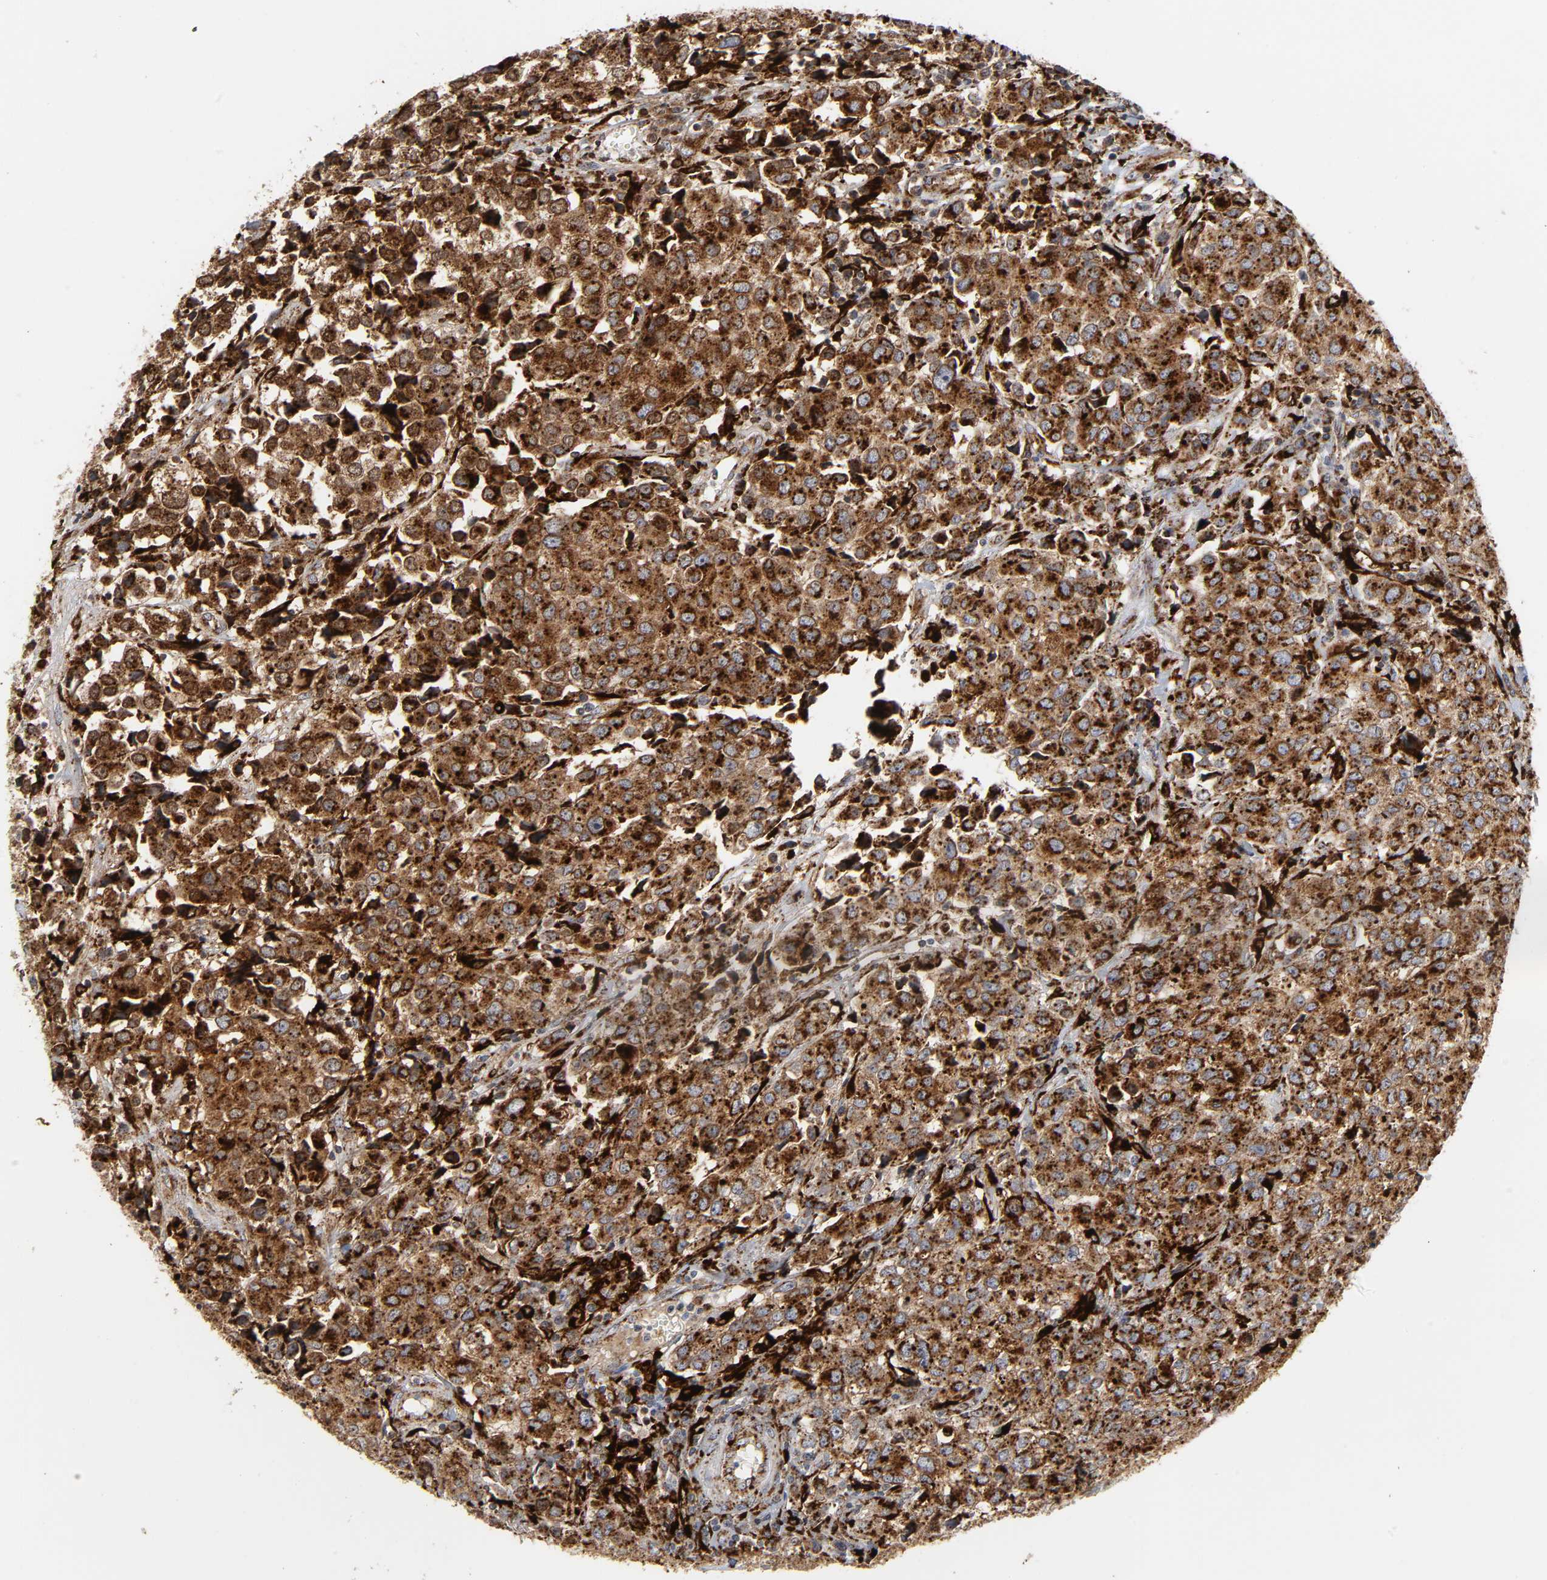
{"staining": {"intensity": "strong", "quantity": ">75%", "location": "cytoplasmic/membranous"}, "tissue": "urothelial cancer", "cell_type": "Tumor cells", "image_type": "cancer", "snomed": [{"axis": "morphology", "description": "Urothelial carcinoma, High grade"}, {"axis": "topography", "description": "Urinary bladder"}], "caption": "Urothelial carcinoma (high-grade) stained with a brown dye reveals strong cytoplasmic/membranous positive expression in about >75% of tumor cells.", "gene": "PSAP", "patient": {"sex": "female", "age": 75}}